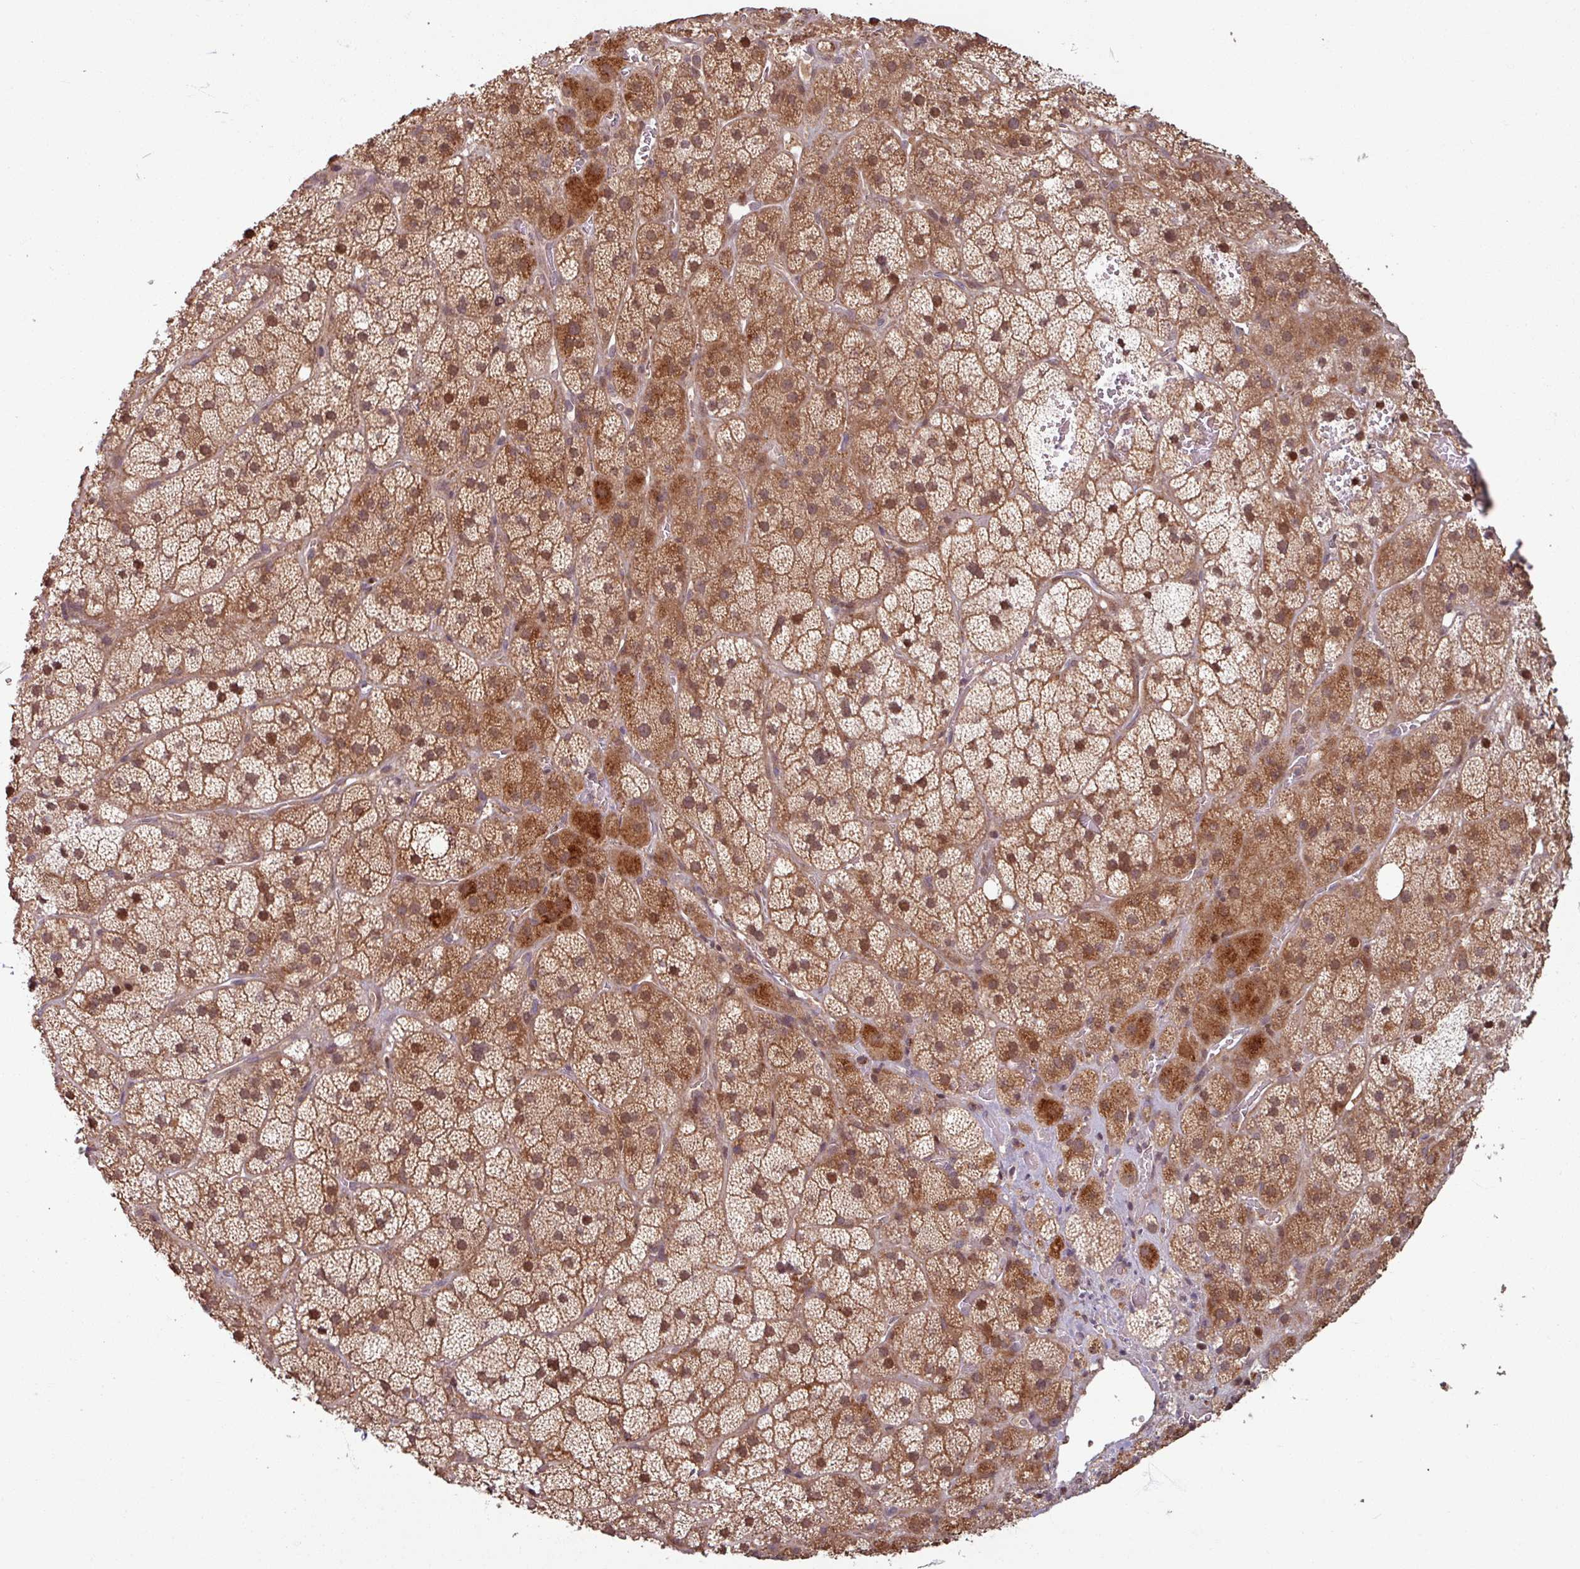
{"staining": {"intensity": "strong", "quantity": ">75%", "location": "cytoplasmic/membranous"}, "tissue": "adrenal gland", "cell_type": "Glandular cells", "image_type": "normal", "snomed": [{"axis": "morphology", "description": "Normal tissue, NOS"}, {"axis": "topography", "description": "Adrenal gland"}], "caption": "IHC micrograph of benign adrenal gland: human adrenal gland stained using immunohistochemistry (IHC) exhibits high levels of strong protein expression localized specifically in the cytoplasmic/membranous of glandular cells, appearing as a cytoplasmic/membranous brown color.", "gene": "OR6B1", "patient": {"sex": "male", "age": 57}}